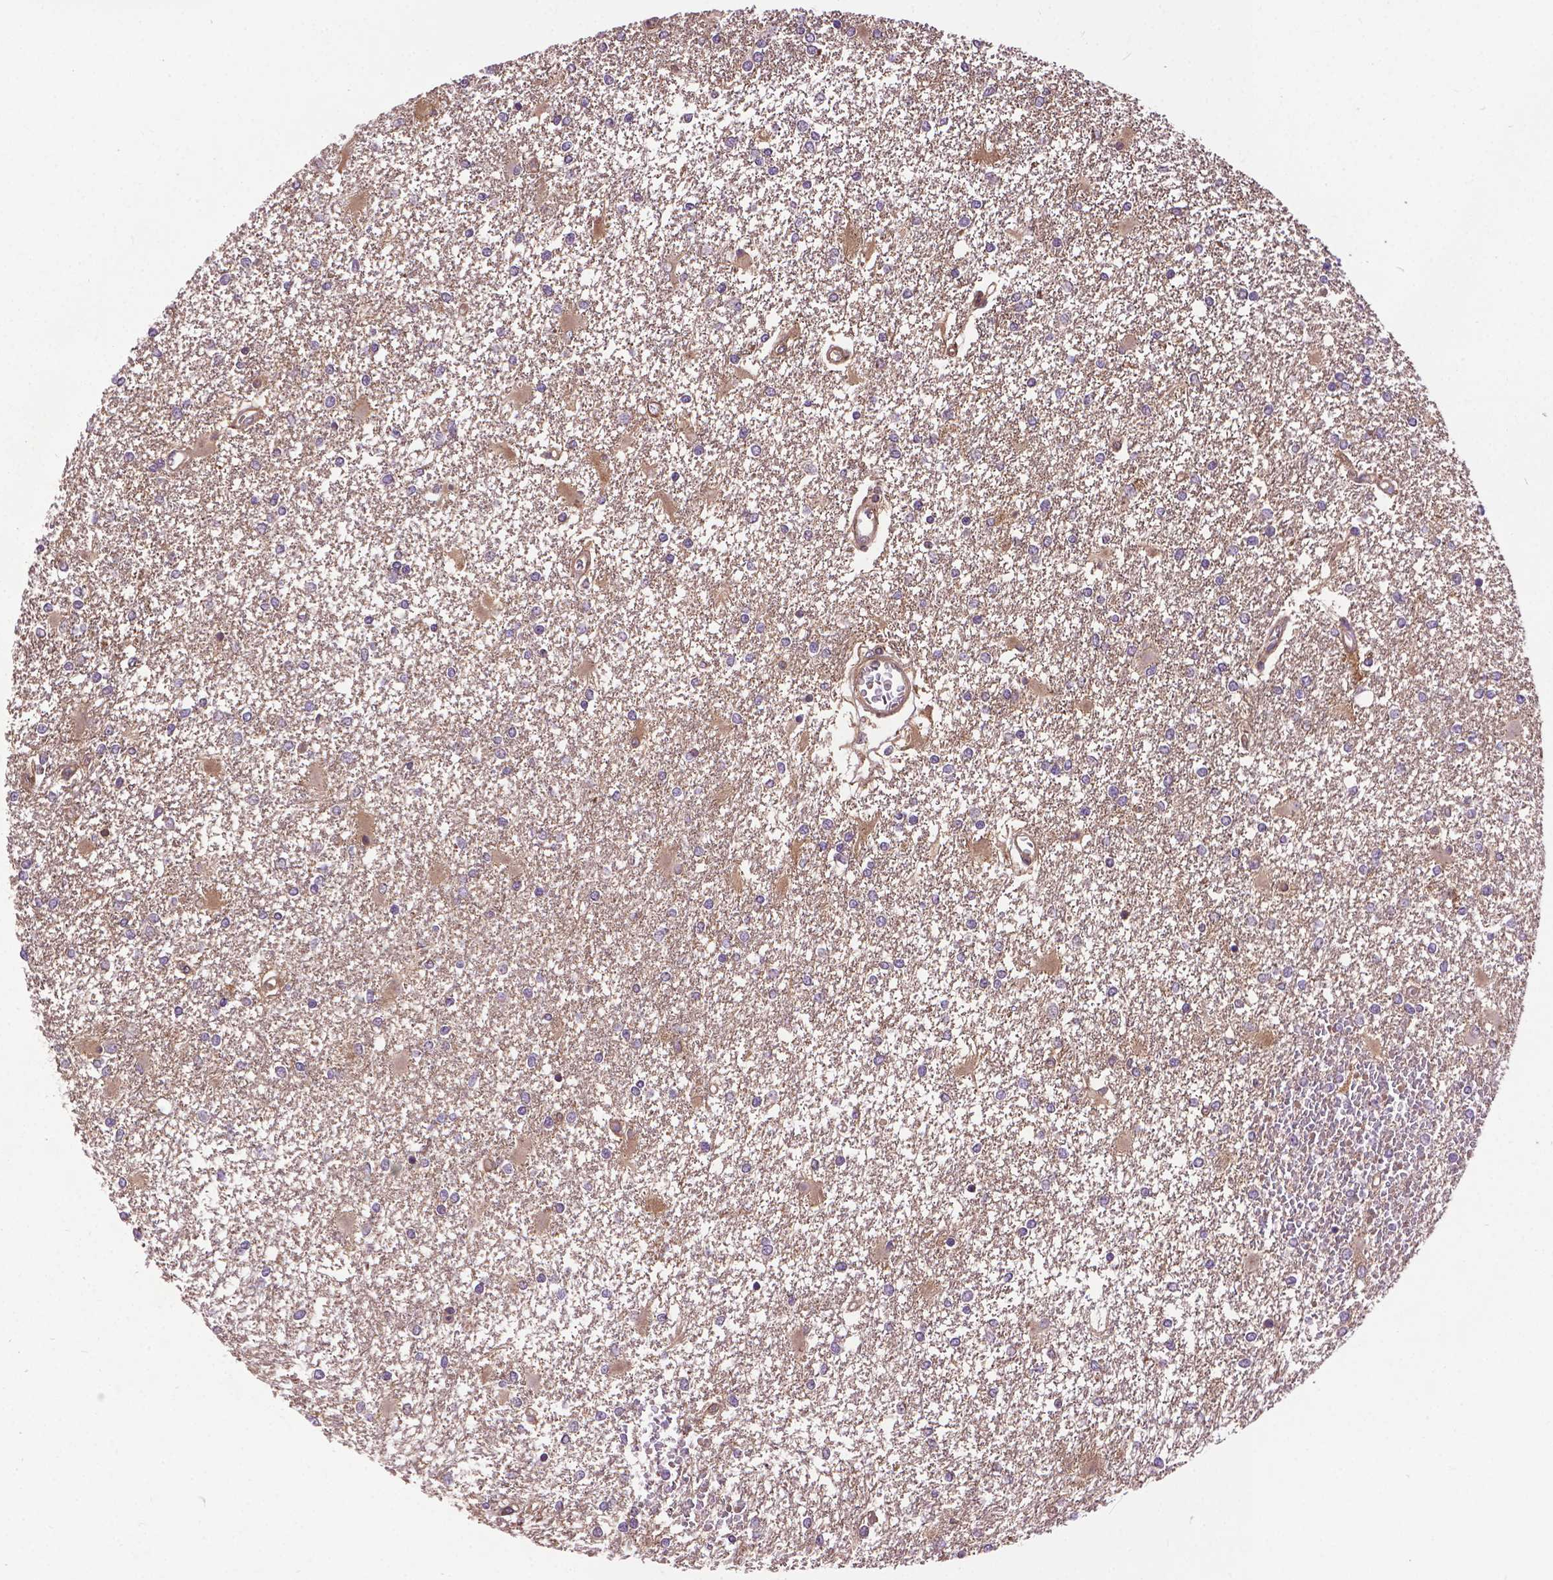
{"staining": {"intensity": "weak", "quantity": ">75%", "location": "cytoplasmic/membranous"}, "tissue": "glioma", "cell_type": "Tumor cells", "image_type": "cancer", "snomed": [{"axis": "morphology", "description": "Glioma, malignant, High grade"}, {"axis": "topography", "description": "Cerebral cortex"}], "caption": "Human glioma stained with a protein marker demonstrates weak staining in tumor cells.", "gene": "ZNF616", "patient": {"sex": "male", "age": 79}}